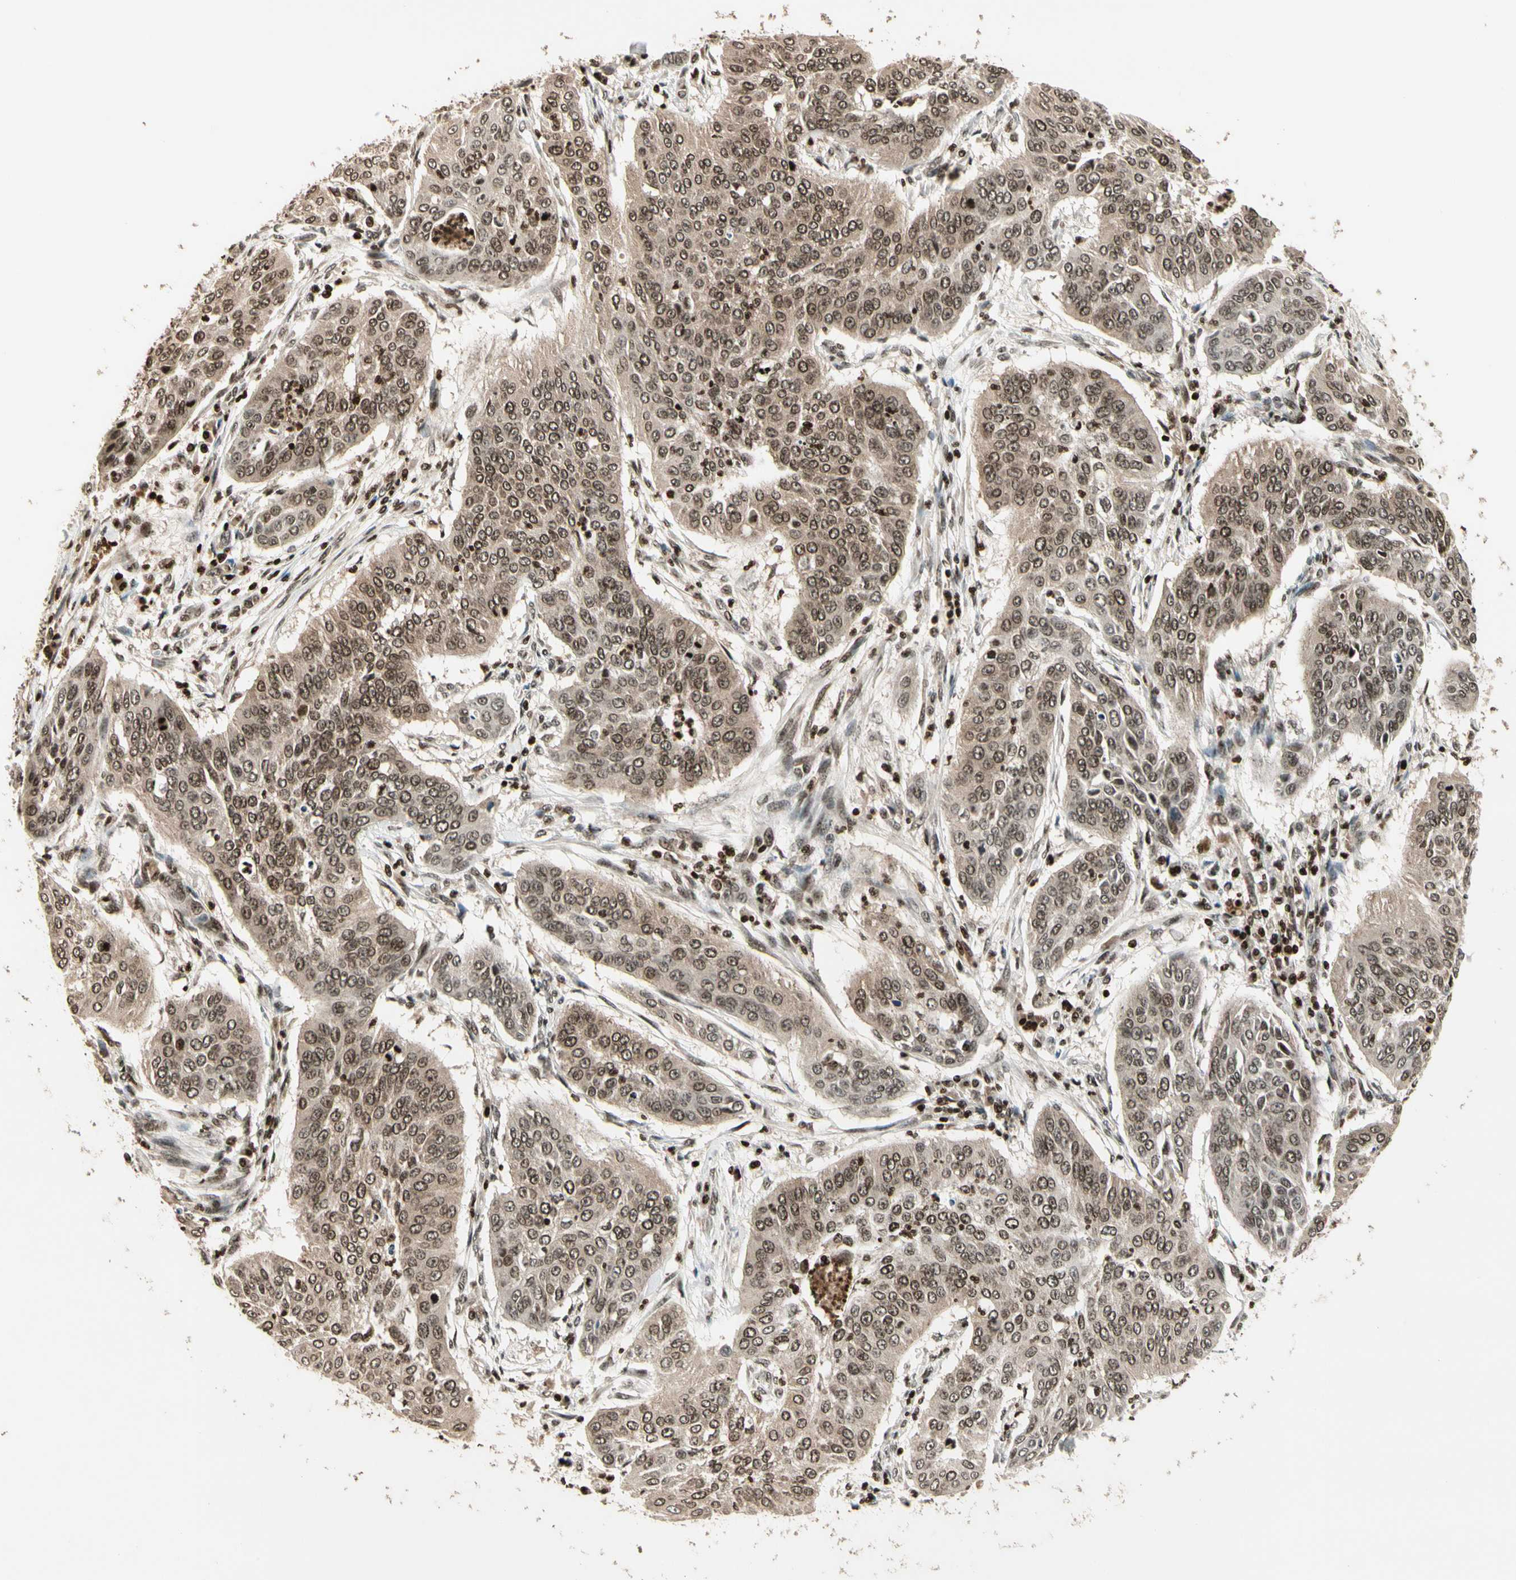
{"staining": {"intensity": "moderate", "quantity": ">75%", "location": "cytoplasmic/membranous,nuclear"}, "tissue": "cervical cancer", "cell_type": "Tumor cells", "image_type": "cancer", "snomed": [{"axis": "morphology", "description": "Normal tissue, NOS"}, {"axis": "morphology", "description": "Squamous cell carcinoma, NOS"}, {"axis": "topography", "description": "Cervix"}], "caption": "The immunohistochemical stain labels moderate cytoplasmic/membranous and nuclear positivity in tumor cells of cervical squamous cell carcinoma tissue.", "gene": "TSHZ3", "patient": {"sex": "female", "age": 39}}